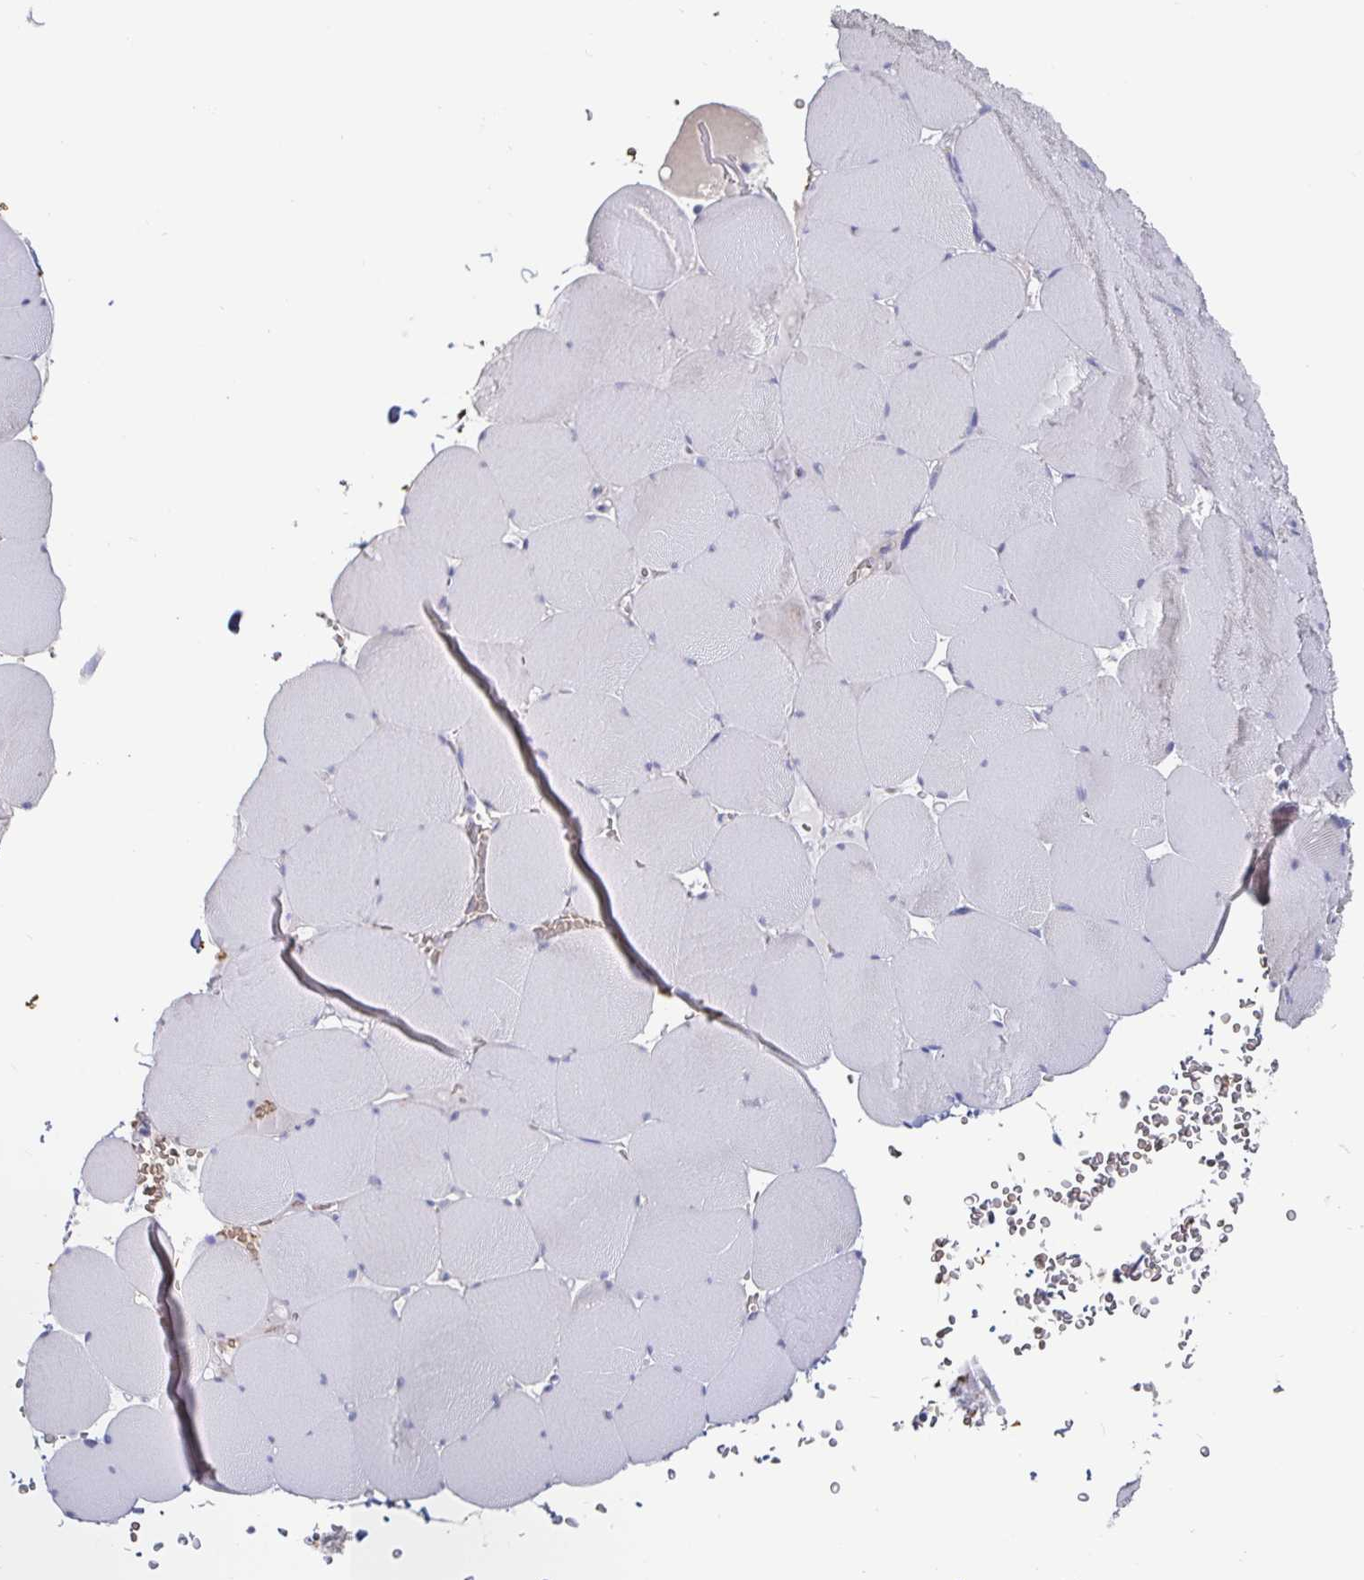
{"staining": {"intensity": "negative", "quantity": "none", "location": "none"}, "tissue": "skeletal muscle", "cell_type": "Myocytes", "image_type": "normal", "snomed": [{"axis": "morphology", "description": "Normal tissue, NOS"}, {"axis": "topography", "description": "Skeletal muscle"}, {"axis": "topography", "description": "Head-Neck"}], "caption": "Immunohistochemical staining of benign skeletal muscle displays no significant expression in myocytes.", "gene": "SPPL3", "patient": {"sex": "male", "age": 66}}